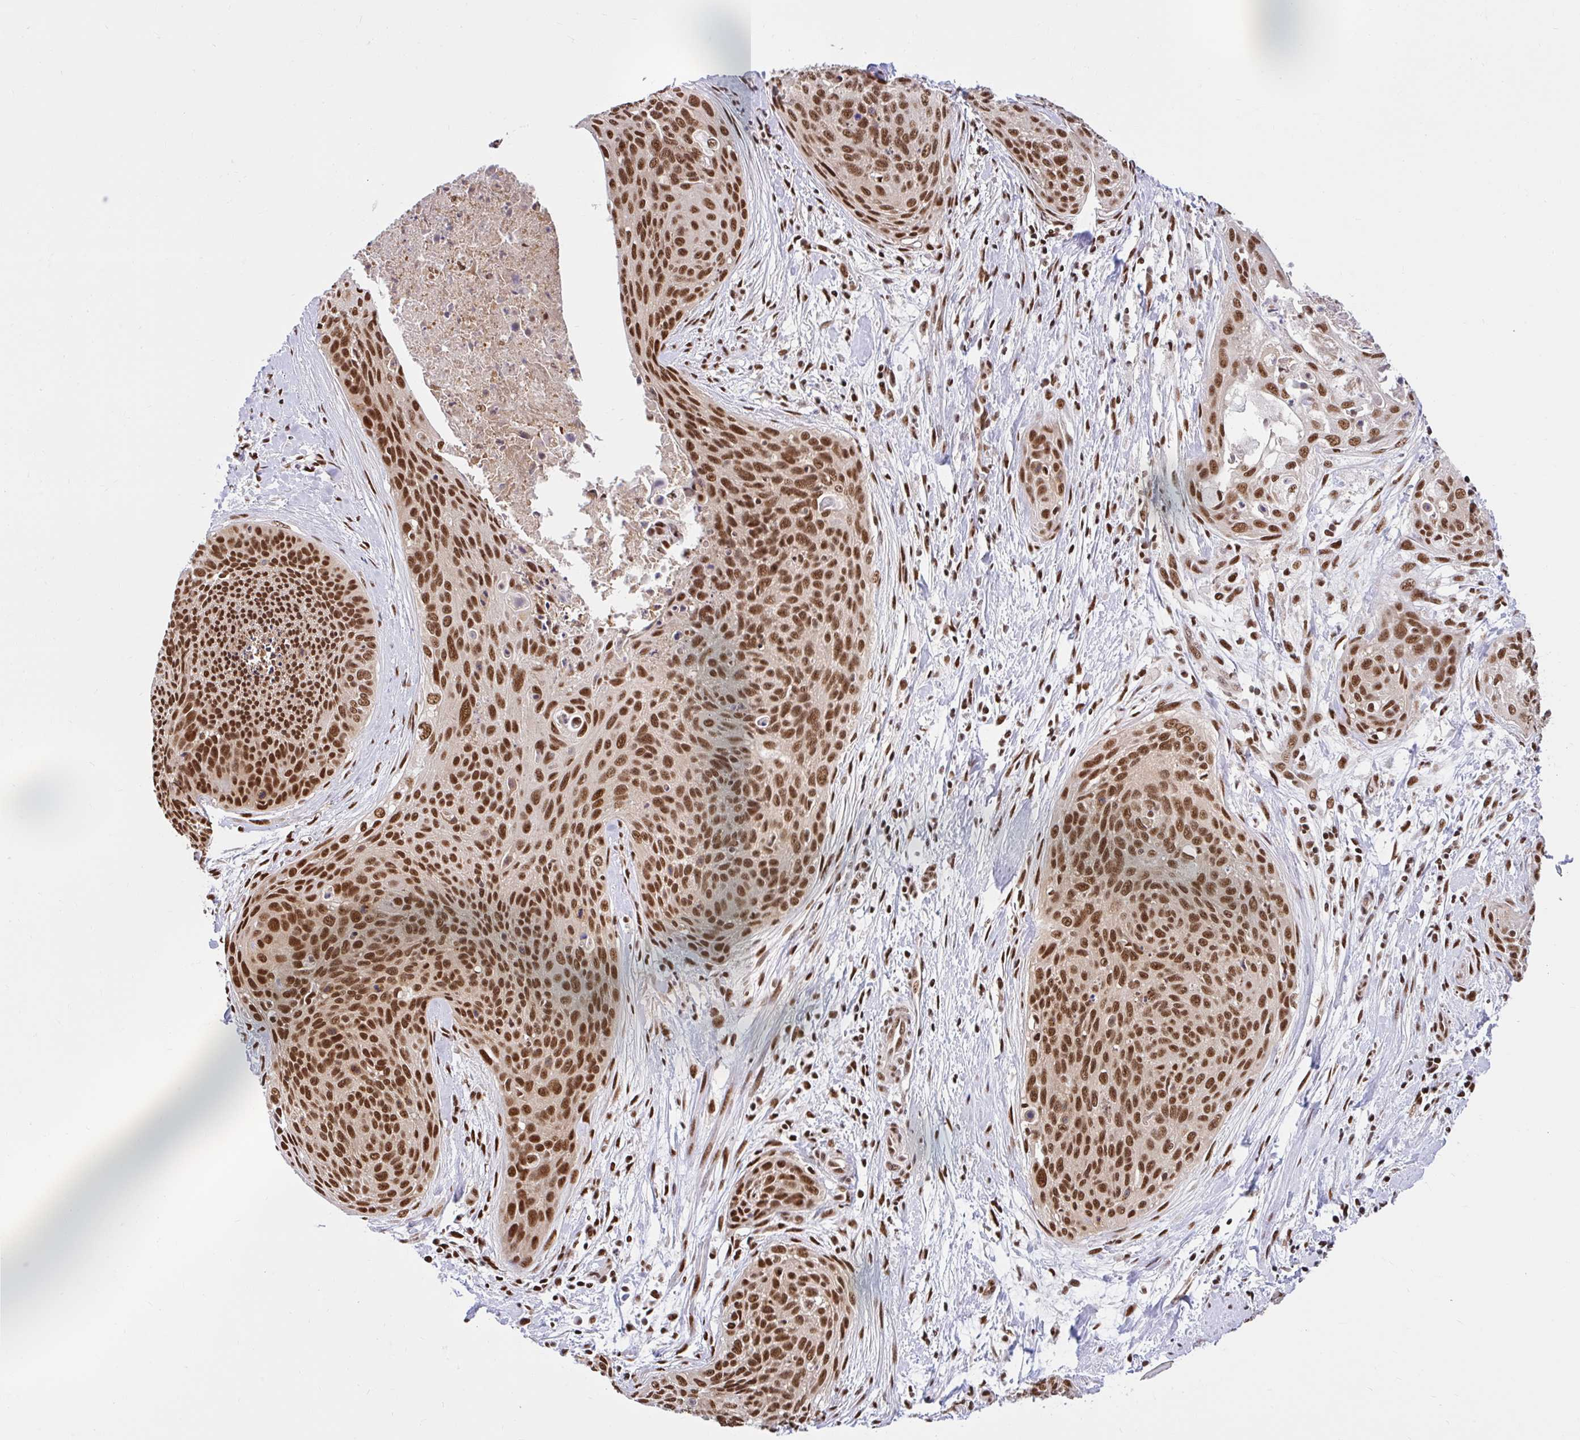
{"staining": {"intensity": "strong", "quantity": ">75%", "location": "nuclear"}, "tissue": "cervical cancer", "cell_type": "Tumor cells", "image_type": "cancer", "snomed": [{"axis": "morphology", "description": "Squamous cell carcinoma, NOS"}, {"axis": "topography", "description": "Cervix"}], "caption": "Cervical cancer tissue exhibits strong nuclear expression in about >75% of tumor cells, visualized by immunohistochemistry. Using DAB (brown) and hematoxylin (blue) stains, captured at high magnification using brightfield microscopy.", "gene": "ABCA9", "patient": {"sex": "female", "age": 55}}